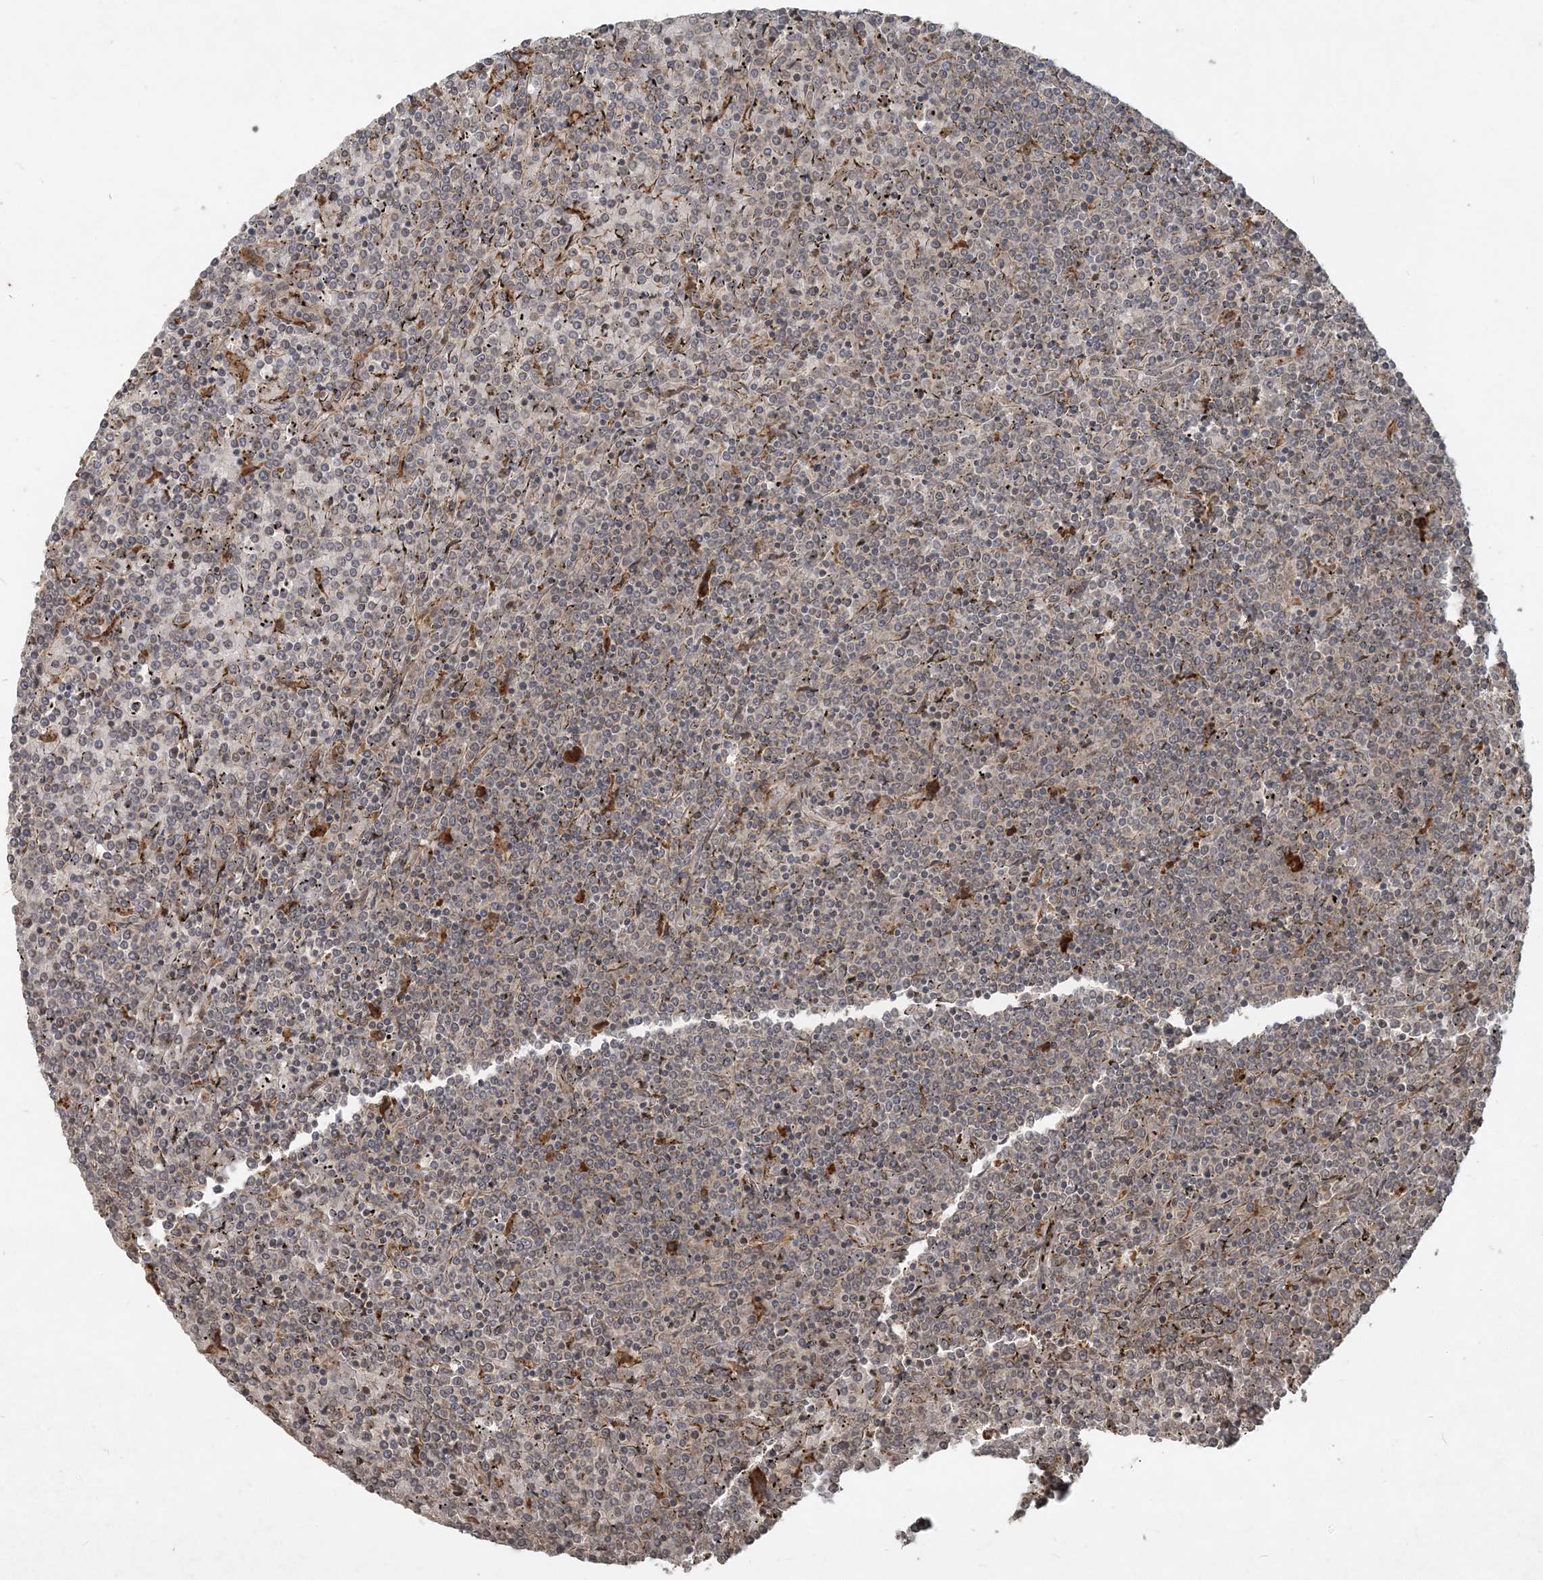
{"staining": {"intensity": "negative", "quantity": "none", "location": "none"}, "tissue": "lymphoma", "cell_type": "Tumor cells", "image_type": "cancer", "snomed": [{"axis": "morphology", "description": "Malignant lymphoma, non-Hodgkin's type, Low grade"}, {"axis": "topography", "description": "Spleen"}], "caption": "Tumor cells show no significant expression in lymphoma.", "gene": "NARS1", "patient": {"sex": "female", "age": 19}}